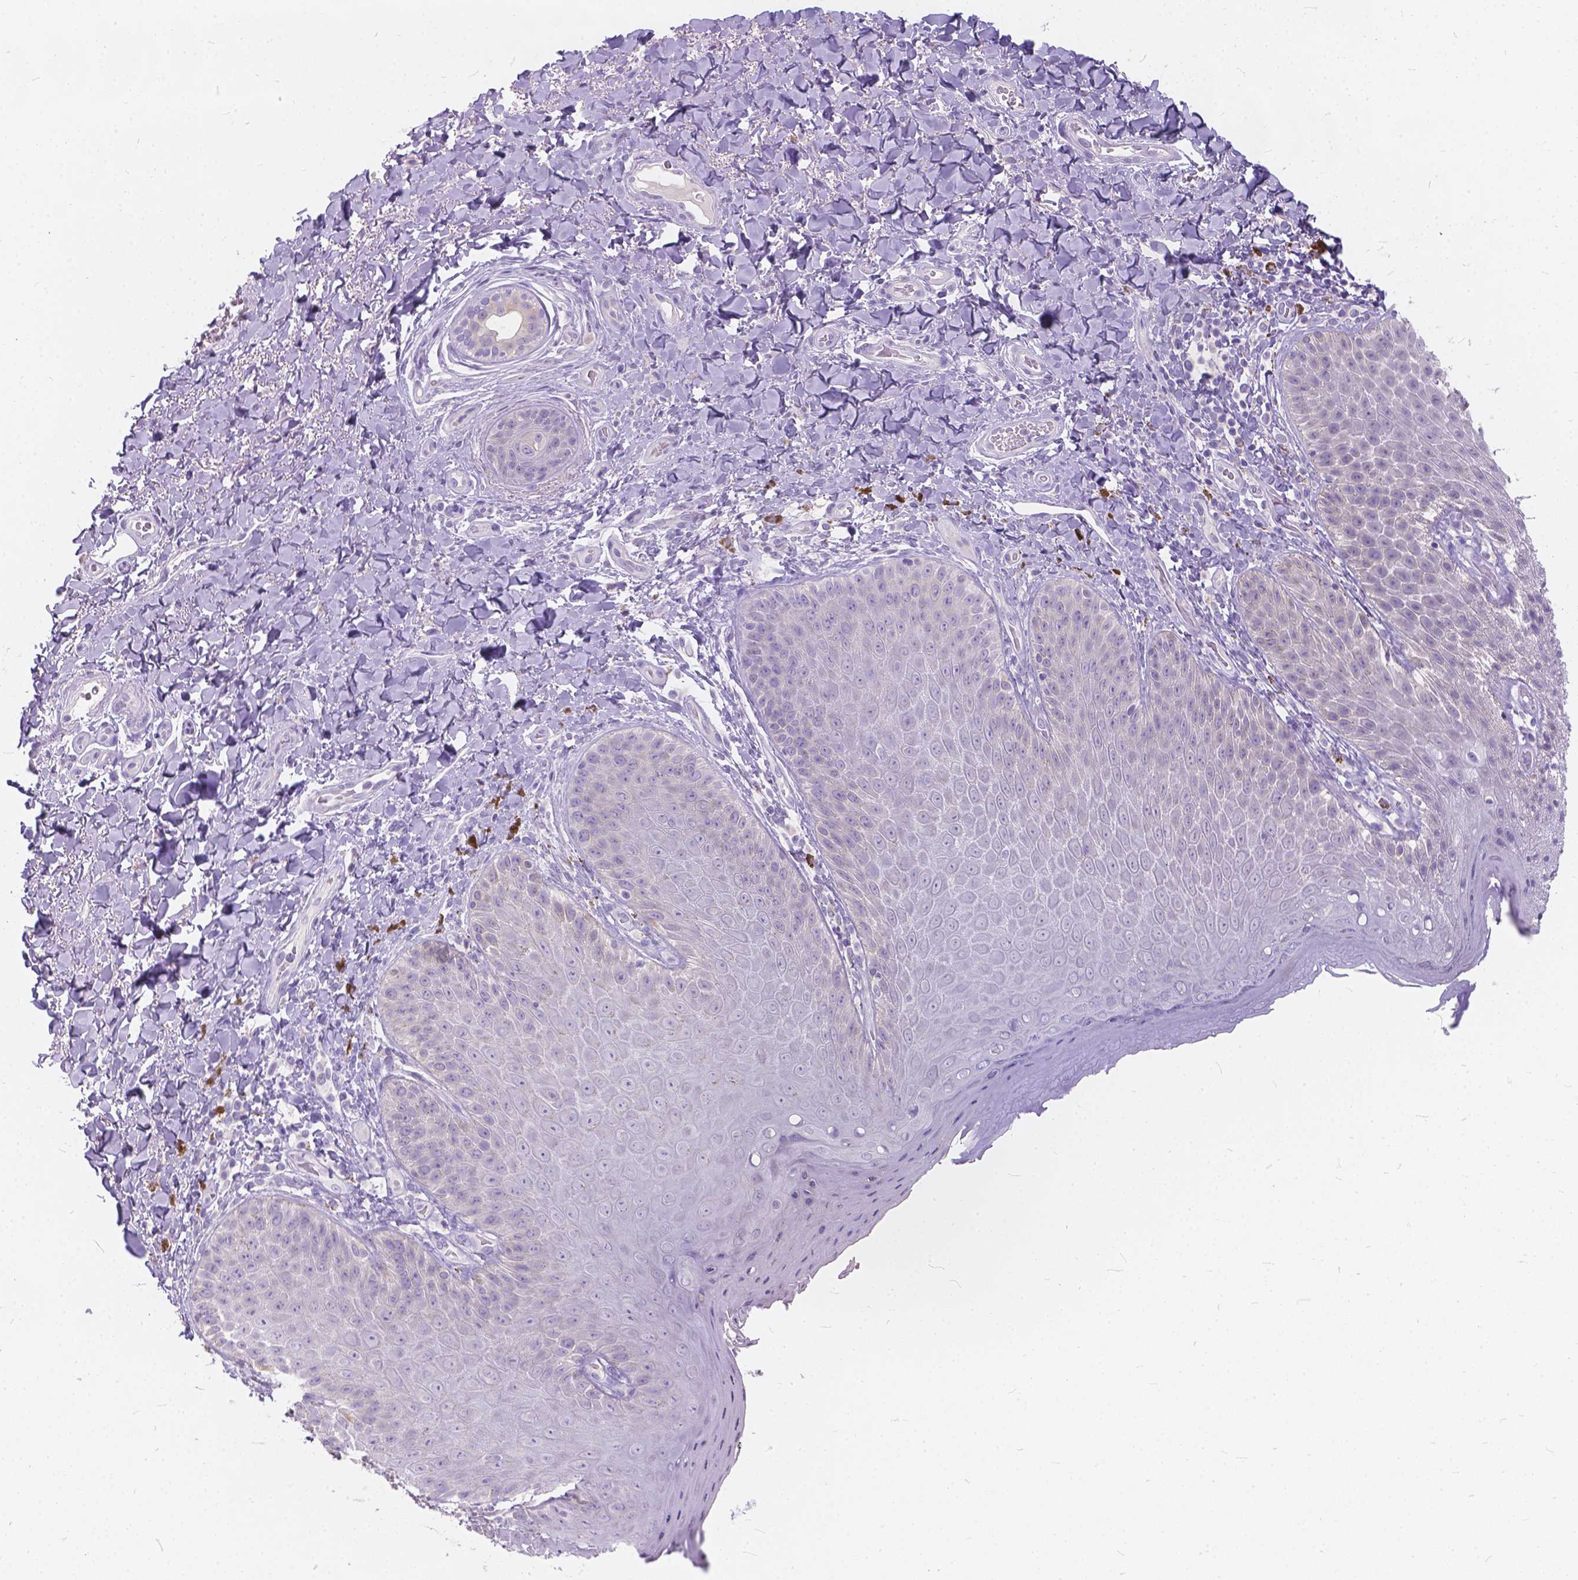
{"staining": {"intensity": "negative", "quantity": "none", "location": "none"}, "tissue": "skin", "cell_type": "Epidermal cells", "image_type": "normal", "snomed": [{"axis": "morphology", "description": "Normal tissue, NOS"}, {"axis": "topography", "description": "Anal"}], "caption": "A high-resolution image shows IHC staining of normal skin, which demonstrates no significant staining in epidermal cells.", "gene": "PEX11G", "patient": {"sex": "male", "age": 53}}